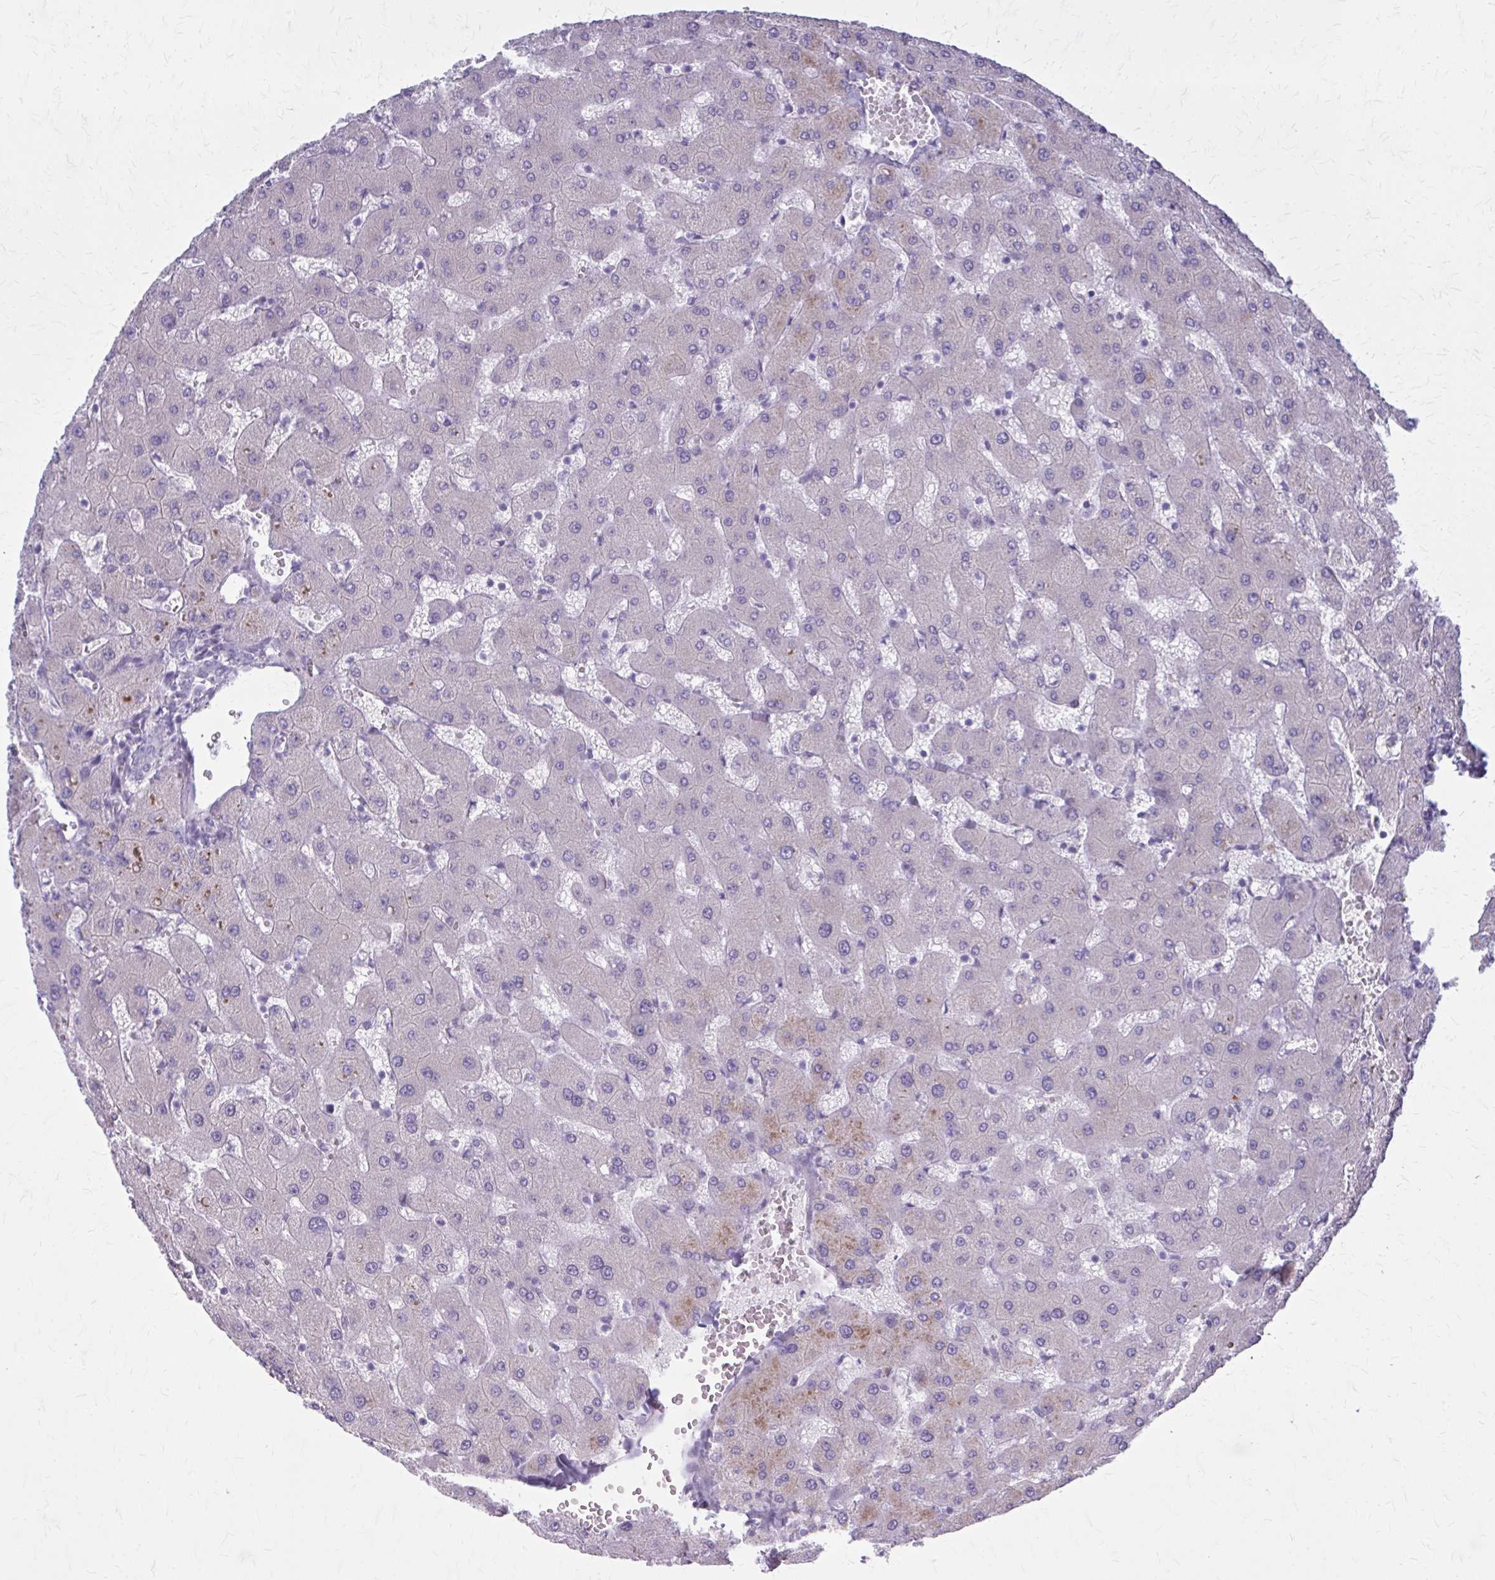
{"staining": {"intensity": "negative", "quantity": "none", "location": "none"}, "tissue": "liver", "cell_type": "Cholangiocytes", "image_type": "normal", "snomed": [{"axis": "morphology", "description": "Normal tissue, NOS"}, {"axis": "topography", "description": "Liver"}], "caption": "Immunohistochemistry photomicrograph of unremarkable human liver stained for a protein (brown), which reveals no staining in cholangiocytes. (IHC, brightfield microscopy, high magnification).", "gene": "SERPIND1", "patient": {"sex": "female", "age": 63}}